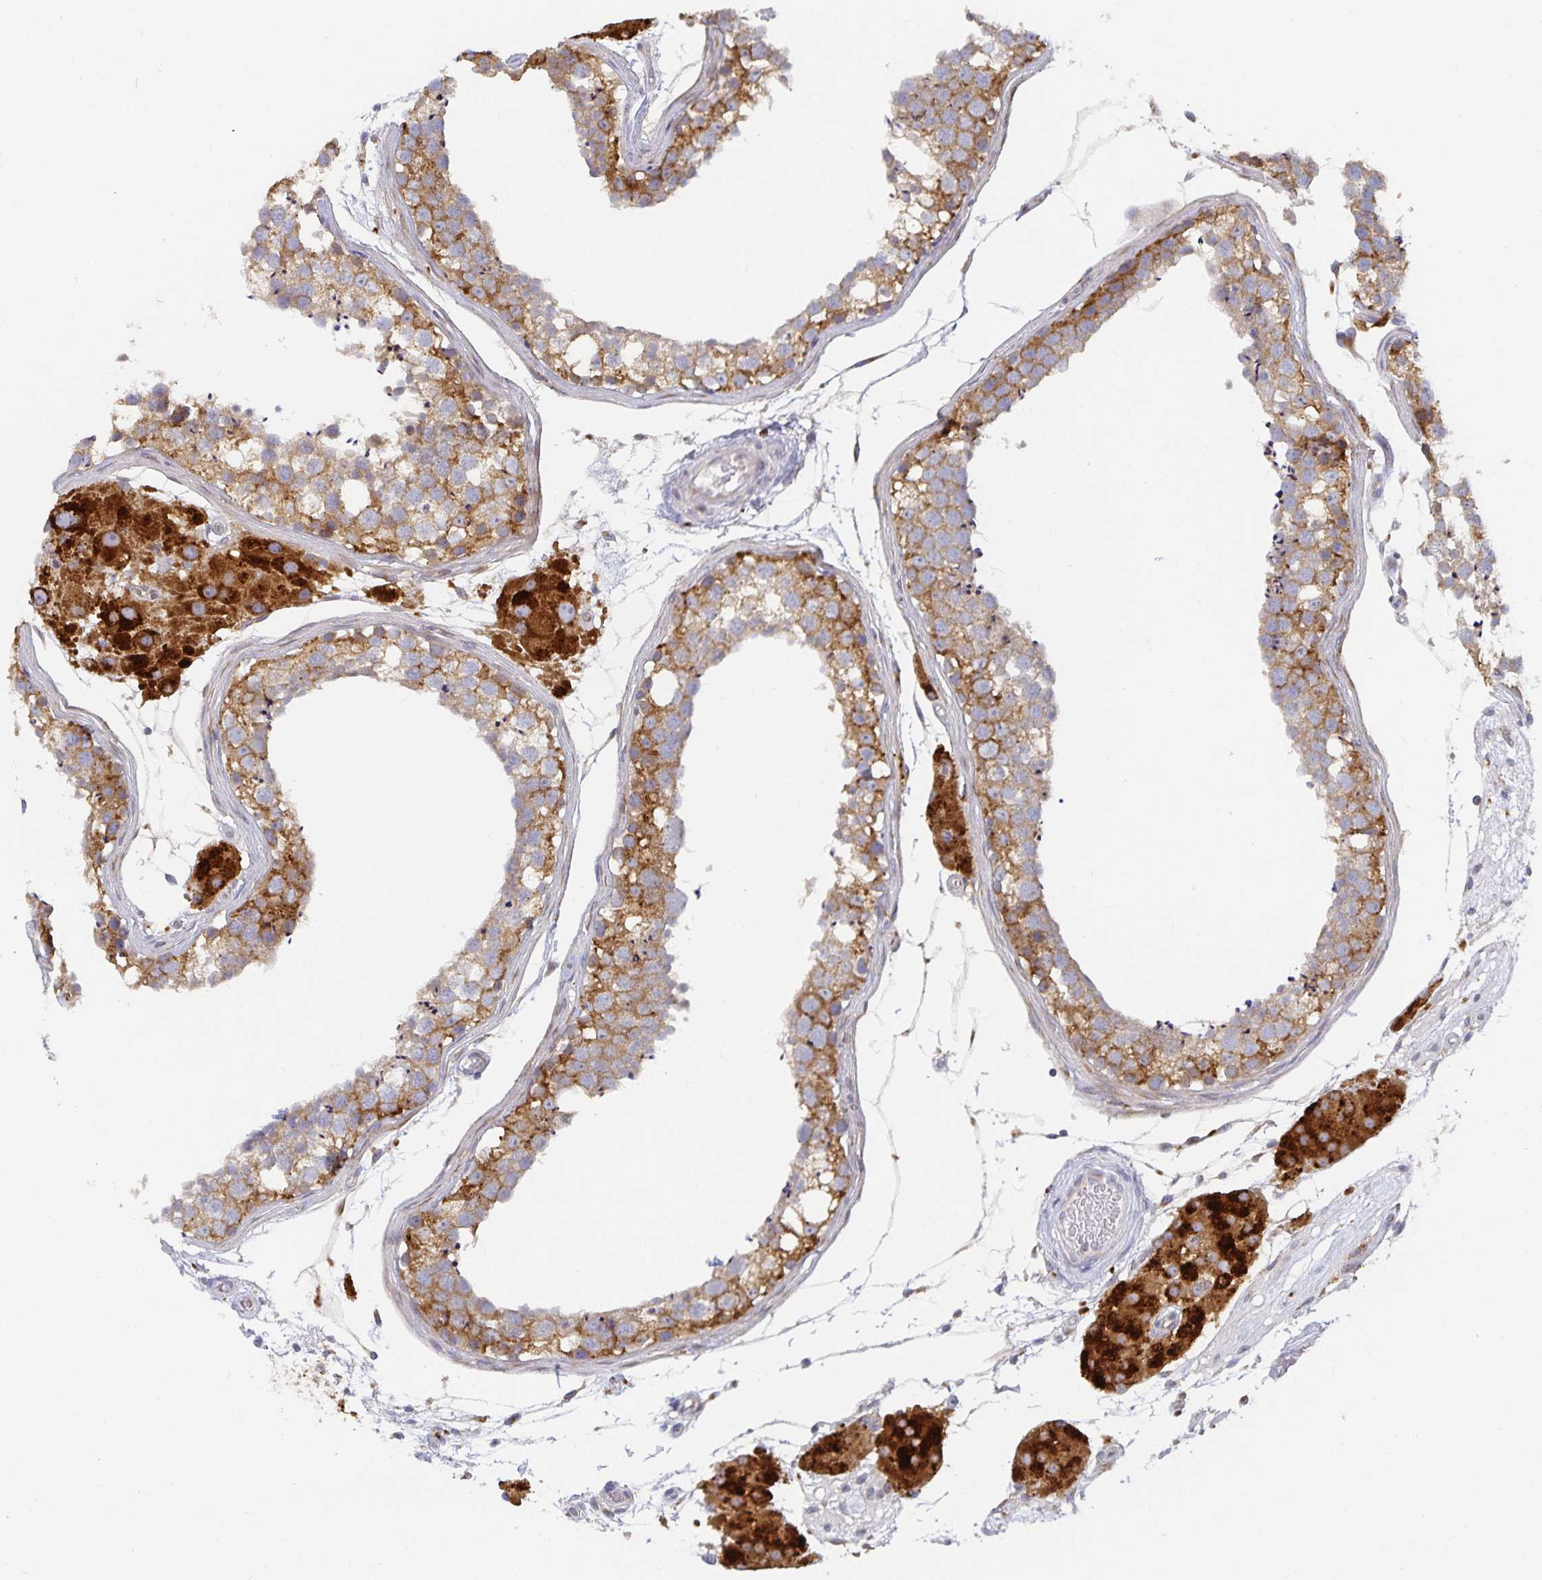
{"staining": {"intensity": "moderate", "quantity": ">75%", "location": "cytoplasmic/membranous"}, "tissue": "testis", "cell_type": "Cells in seminiferous ducts", "image_type": "normal", "snomed": [{"axis": "morphology", "description": "Normal tissue, NOS"}, {"axis": "morphology", "description": "Seminoma, NOS"}, {"axis": "topography", "description": "Testis"}], "caption": "Protein analysis of benign testis reveals moderate cytoplasmic/membranous positivity in about >75% of cells in seminiferous ducts.", "gene": "NOMO1", "patient": {"sex": "male", "age": 65}}